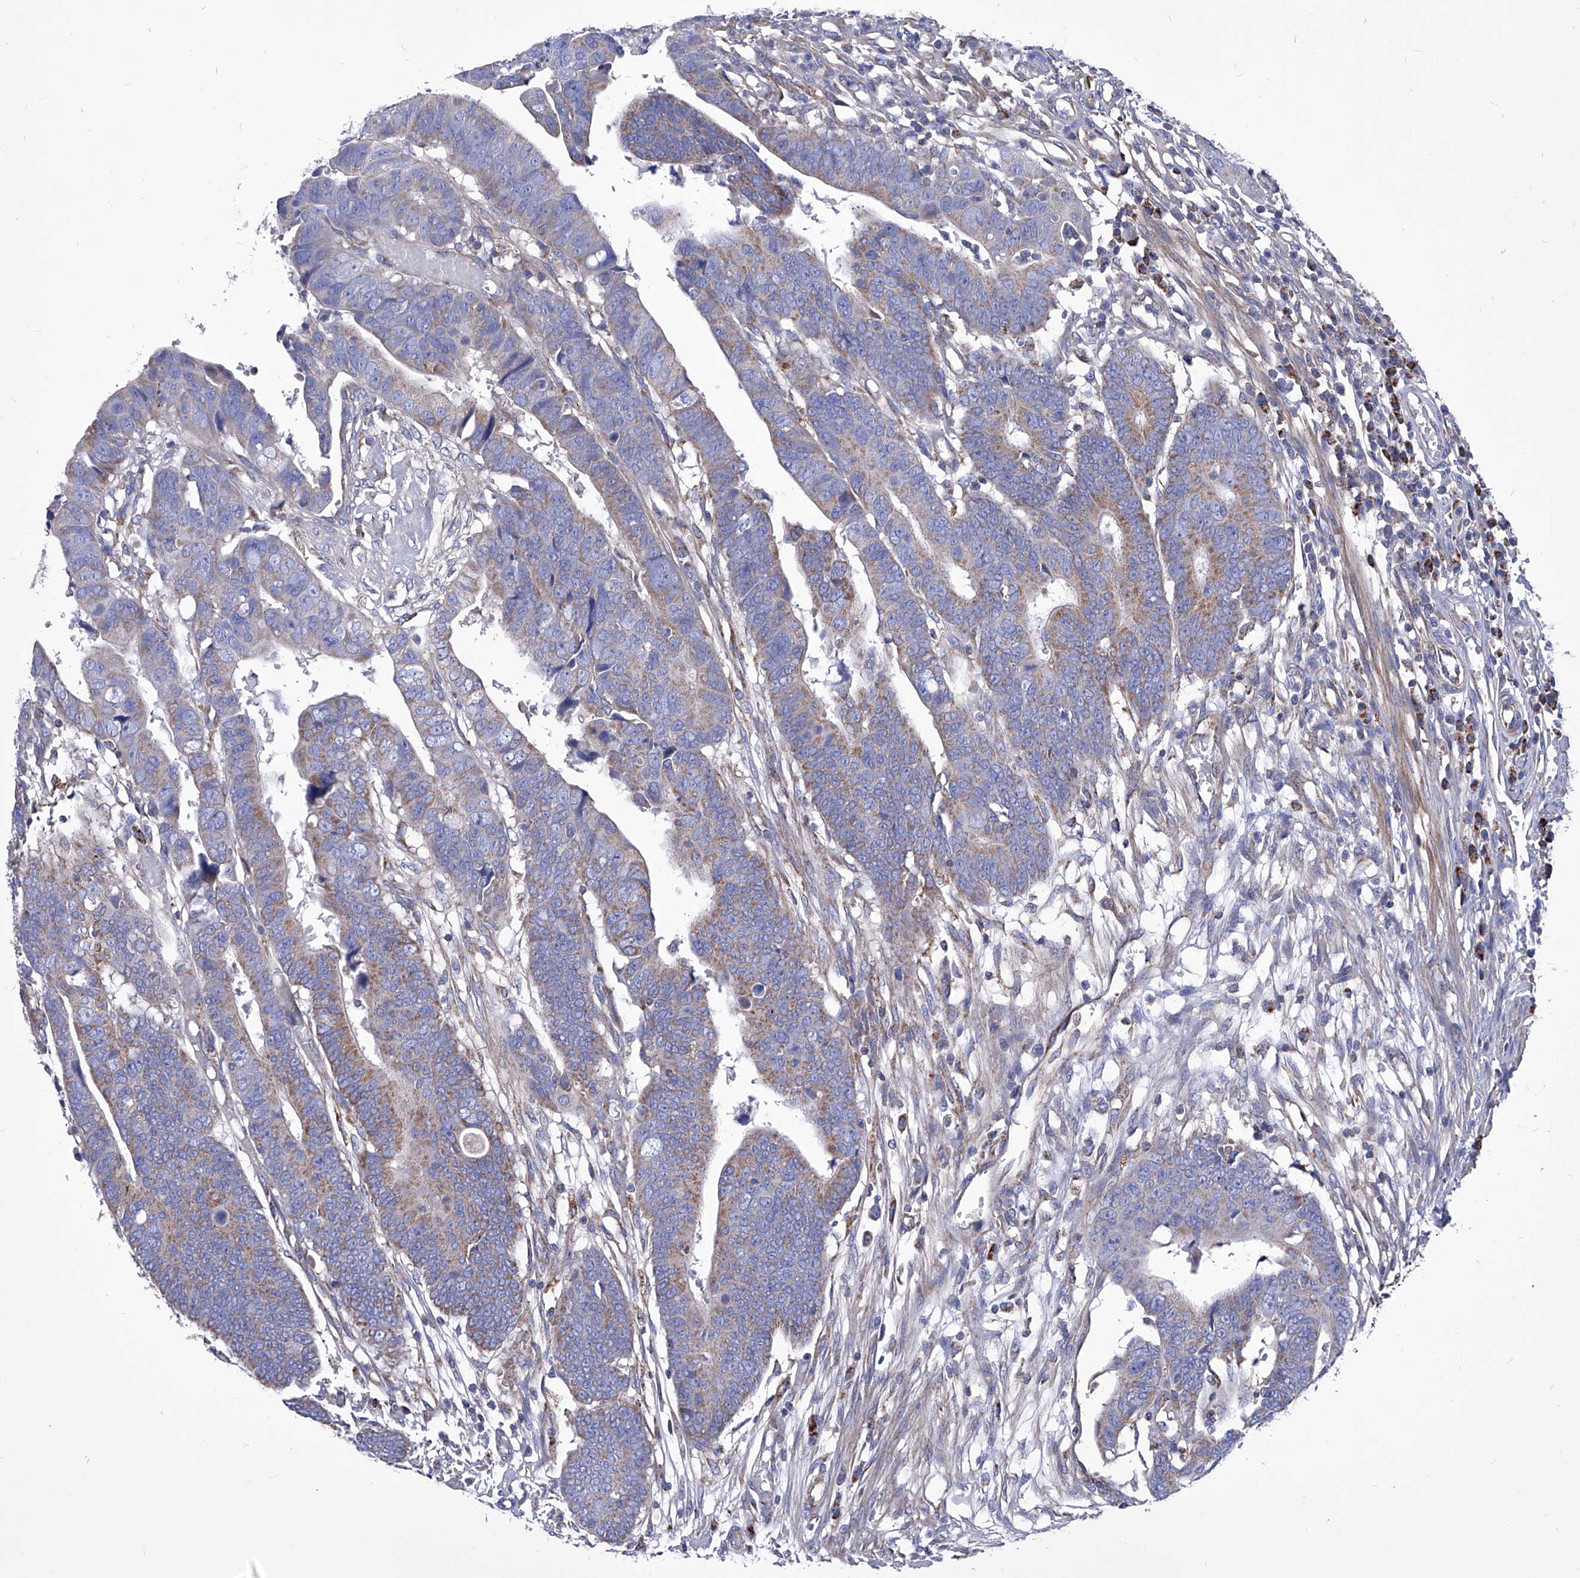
{"staining": {"intensity": "weak", "quantity": ">75%", "location": "cytoplasmic/membranous"}, "tissue": "colorectal cancer", "cell_type": "Tumor cells", "image_type": "cancer", "snomed": [{"axis": "morphology", "description": "Adenocarcinoma, NOS"}, {"axis": "topography", "description": "Rectum"}], "caption": "Protein staining of adenocarcinoma (colorectal) tissue displays weak cytoplasmic/membranous staining in about >75% of tumor cells. The protein is shown in brown color, while the nuclei are stained blue.", "gene": "HRNR", "patient": {"sex": "female", "age": 65}}